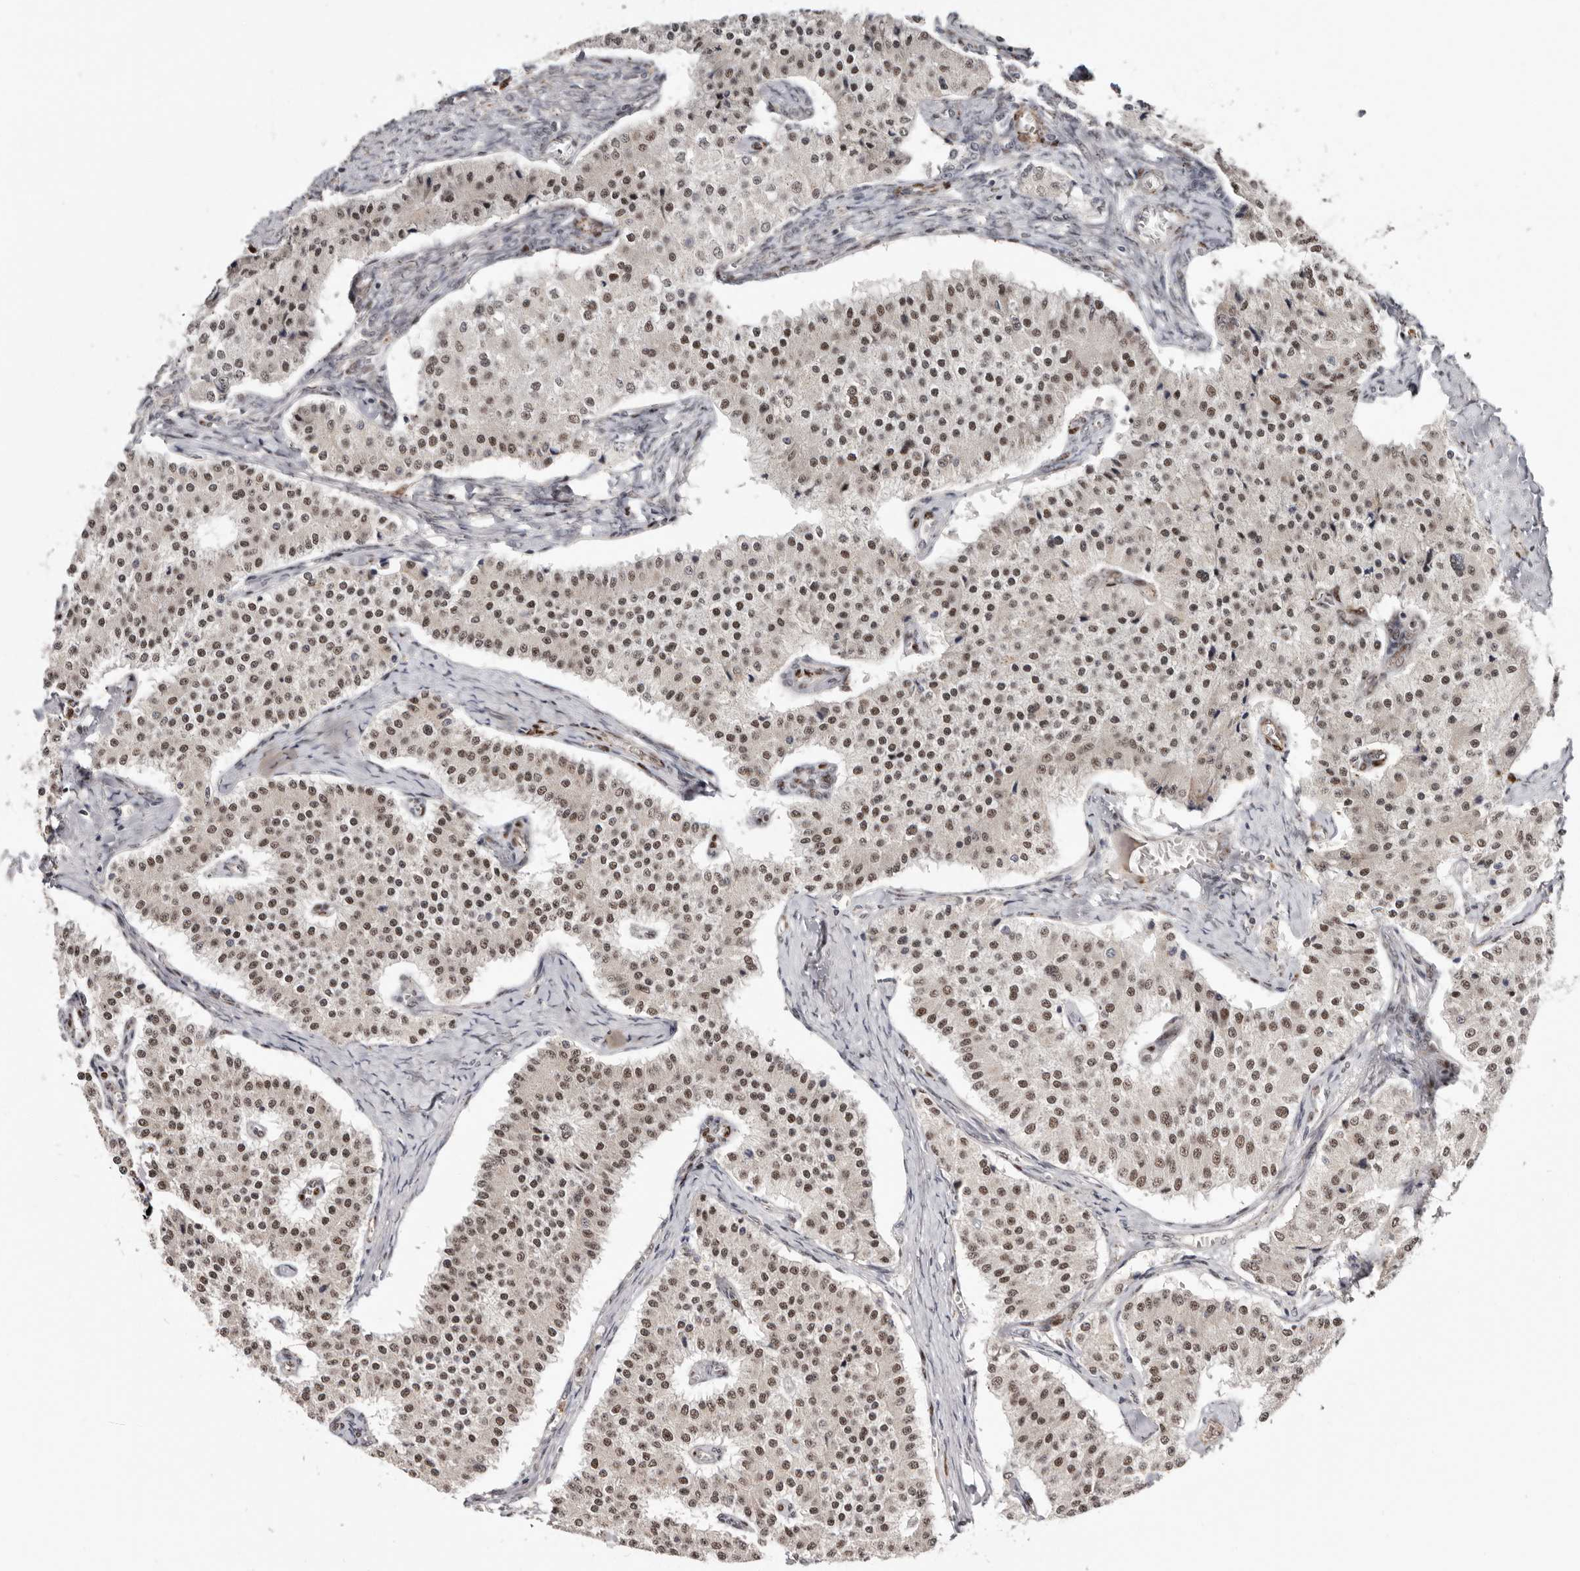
{"staining": {"intensity": "moderate", "quantity": ">75%", "location": "nuclear"}, "tissue": "carcinoid", "cell_type": "Tumor cells", "image_type": "cancer", "snomed": [{"axis": "morphology", "description": "Carcinoid, malignant, NOS"}, {"axis": "topography", "description": "Colon"}], "caption": "Brown immunohistochemical staining in carcinoid shows moderate nuclear expression in approximately >75% of tumor cells.", "gene": "SMAD7", "patient": {"sex": "female", "age": 52}}